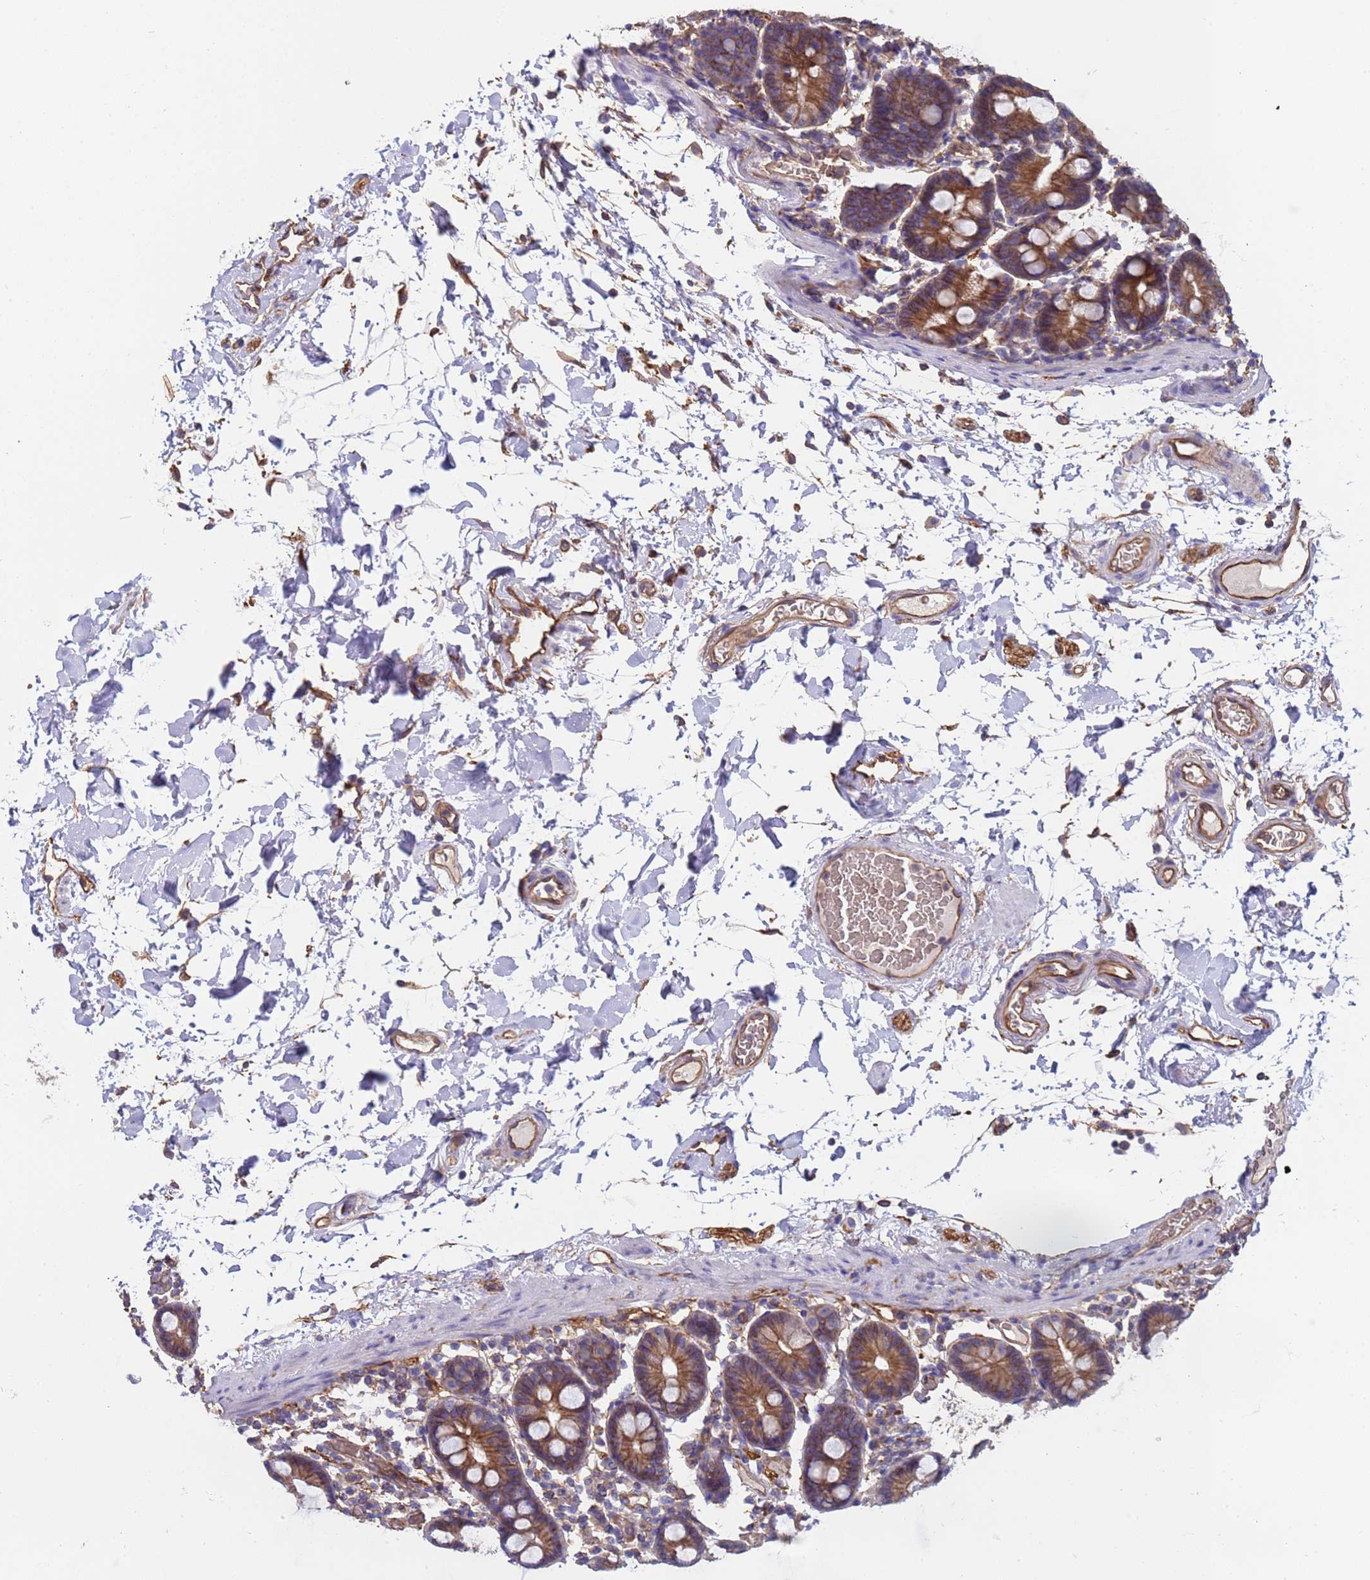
{"staining": {"intensity": "moderate", "quantity": ">75%", "location": "cytoplasmic/membranous"}, "tissue": "duodenum", "cell_type": "Glandular cells", "image_type": "normal", "snomed": [{"axis": "morphology", "description": "Normal tissue, NOS"}, {"axis": "topography", "description": "Duodenum"}], "caption": "Brown immunohistochemical staining in benign duodenum demonstrates moderate cytoplasmic/membranous positivity in about >75% of glandular cells. The staining was performed using DAB (3,3'-diaminobenzidine), with brown indicating positive protein expression. Nuclei are stained blue with hematoxylin.", "gene": "ZNF248", "patient": {"sex": "male", "age": 55}}